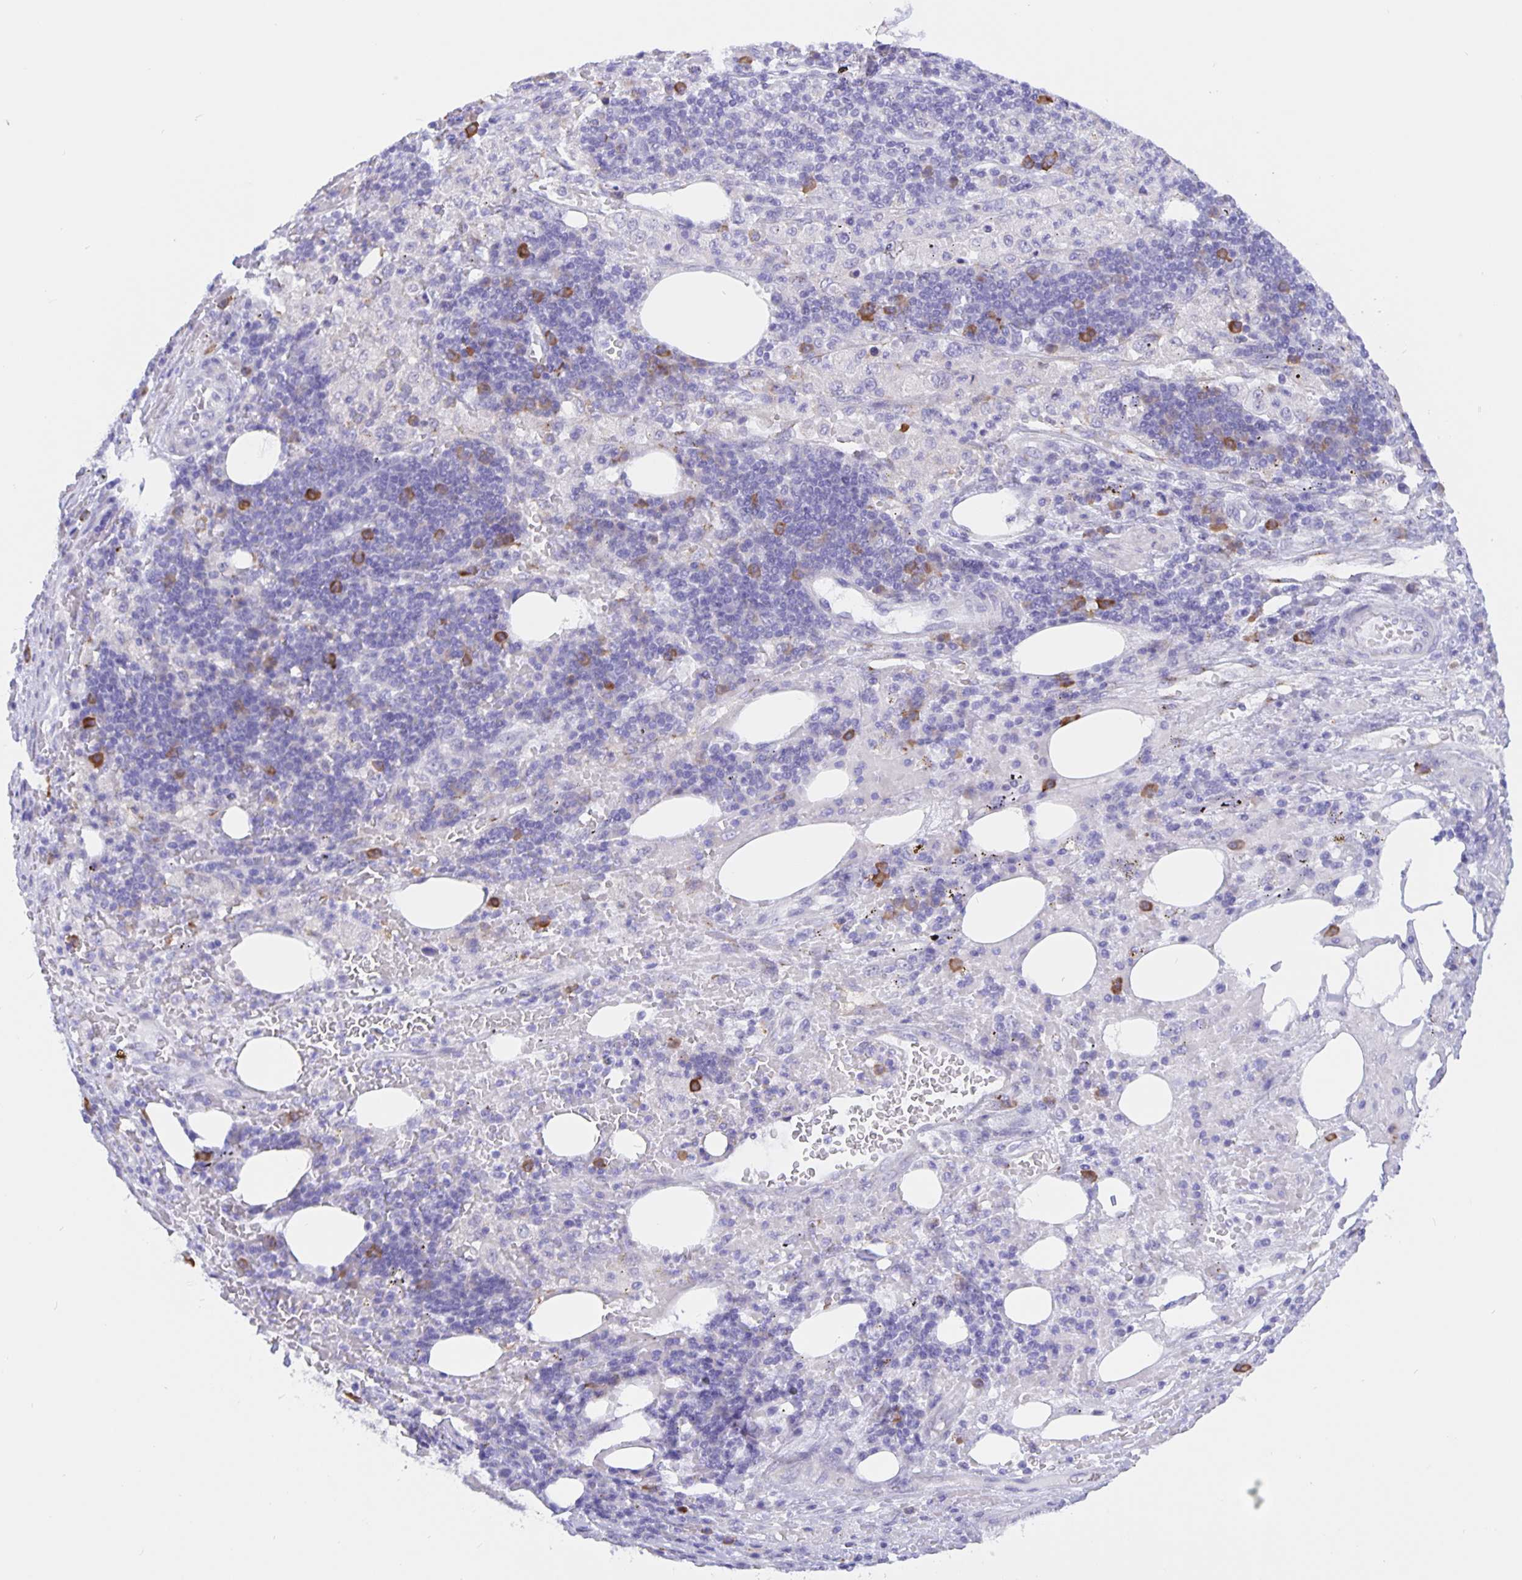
{"staining": {"intensity": "negative", "quantity": "none", "location": "none"}, "tissue": "pancreatic cancer", "cell_type": "Tumor cells", "image_type": "cancer", "snomed": [{"axis": "morphology", "description": "Adenocarcinoma, NOS"}, {"axis": "topography", "description": "Pancreas"}], "caption": "This image is of adenocarcinoma (pancreatic) stained with immunohistochemistry to label a protein in brown with the nuclei are counter-stained blue. There is no staining in tumor cells.", "gene": "ERMN", "patient": {"sex": "female", "age": 61}}